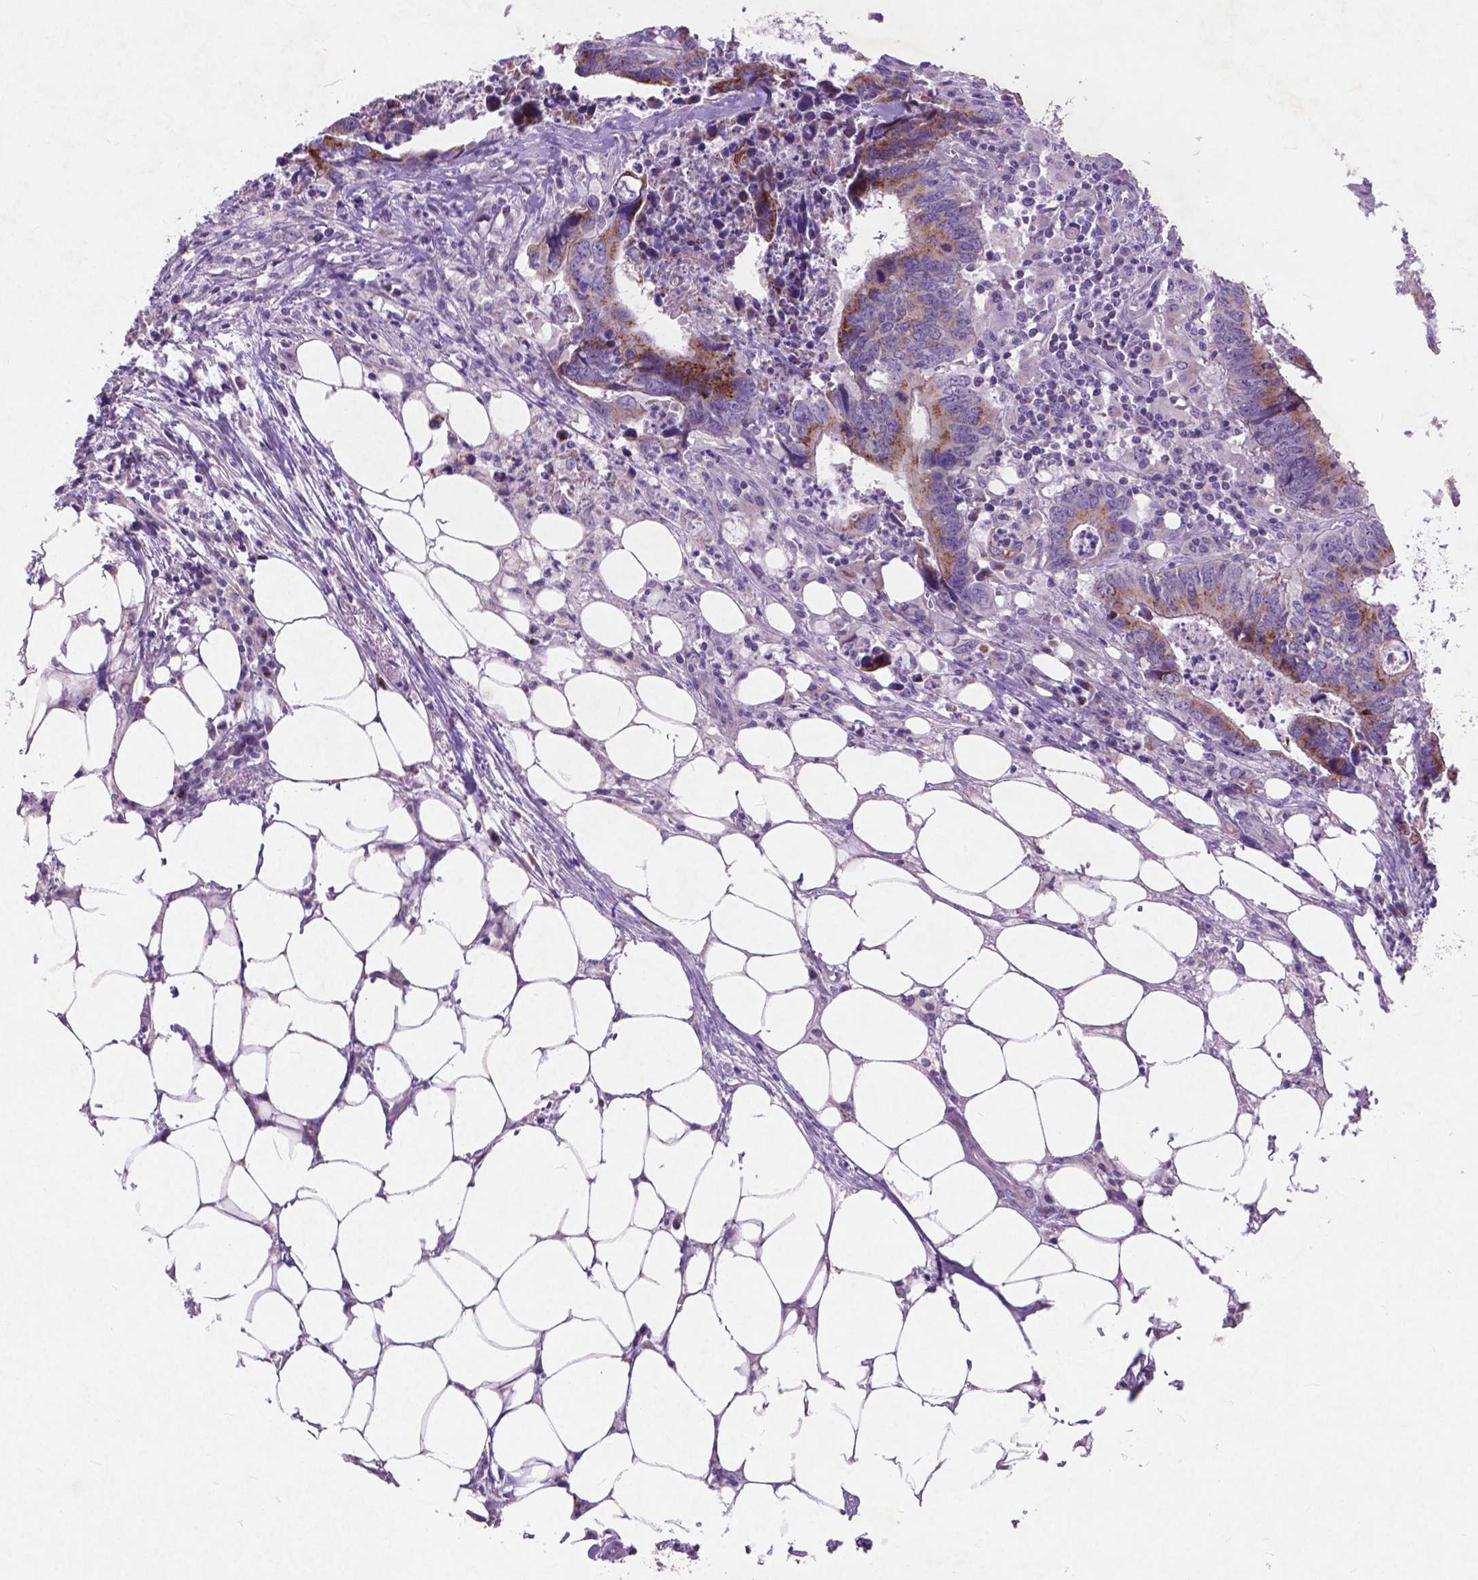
{"staining": {"intensity": "moderate", "quantity": ">75%", "location": "cytoplasmic/membranous"}, "tissue": "colorectal cancer", "cell_type": "Tumor cells", "image_type": "cancer", "snomed": [{"axis": "morphology", "description": "Adenocarcinoma, NOS"}, {"axis": "topography", "description": "Colon"}], "caption": "A high-resolution photomicrograph shows immunohistochemistry staining of colorectal cancer, which demonstrates moderate cytoplasmic/membranous positivity in about >75% of tumor cells. (DAB (3,3'-diaminobenzidine) = brown stain, brightfield microscopy at high magnification).", "gene": "ATG4D", "patient": {"sex": "female", "age": 82}}